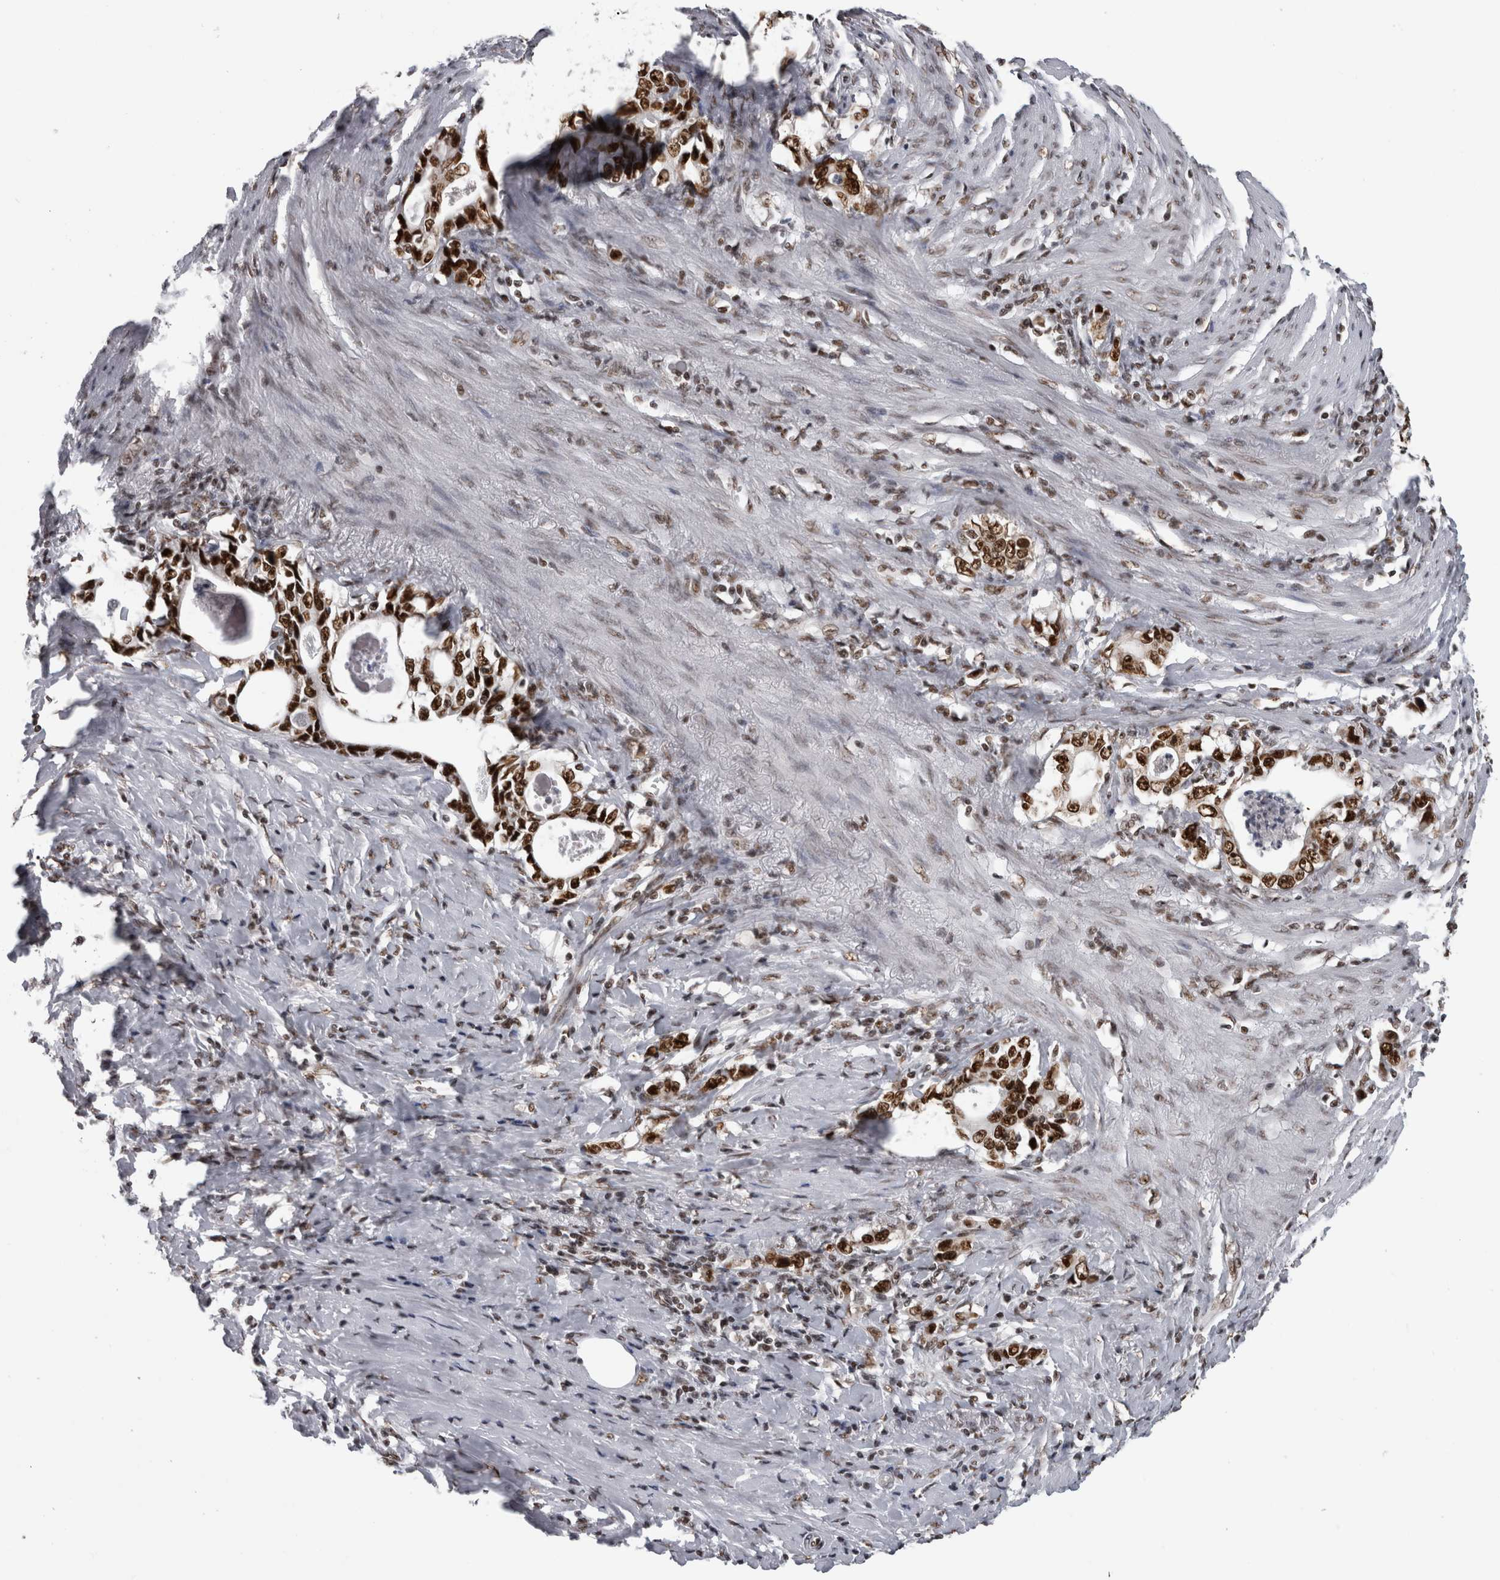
{"staining": {"intensity": "strong", "quantity": ">75%", "location": "nuclear"}, "tissue": "stomach cancer", "cell_type": "Tumor cells", "image_type": "cancer", "snomed": [{"axis": "morphology", "description": "Adenocarcinoma, NOS"}, {"axis": "topography", "description": "Stomach, lower"}], "caption": "Approximately >75% of tumor cells in stomach cancer show strong nuclear protein positivity as visualized by brown immunohistochemical staining.", "gene": "ZSCAN2", "patient": {"sex": "female", "age": 72}}